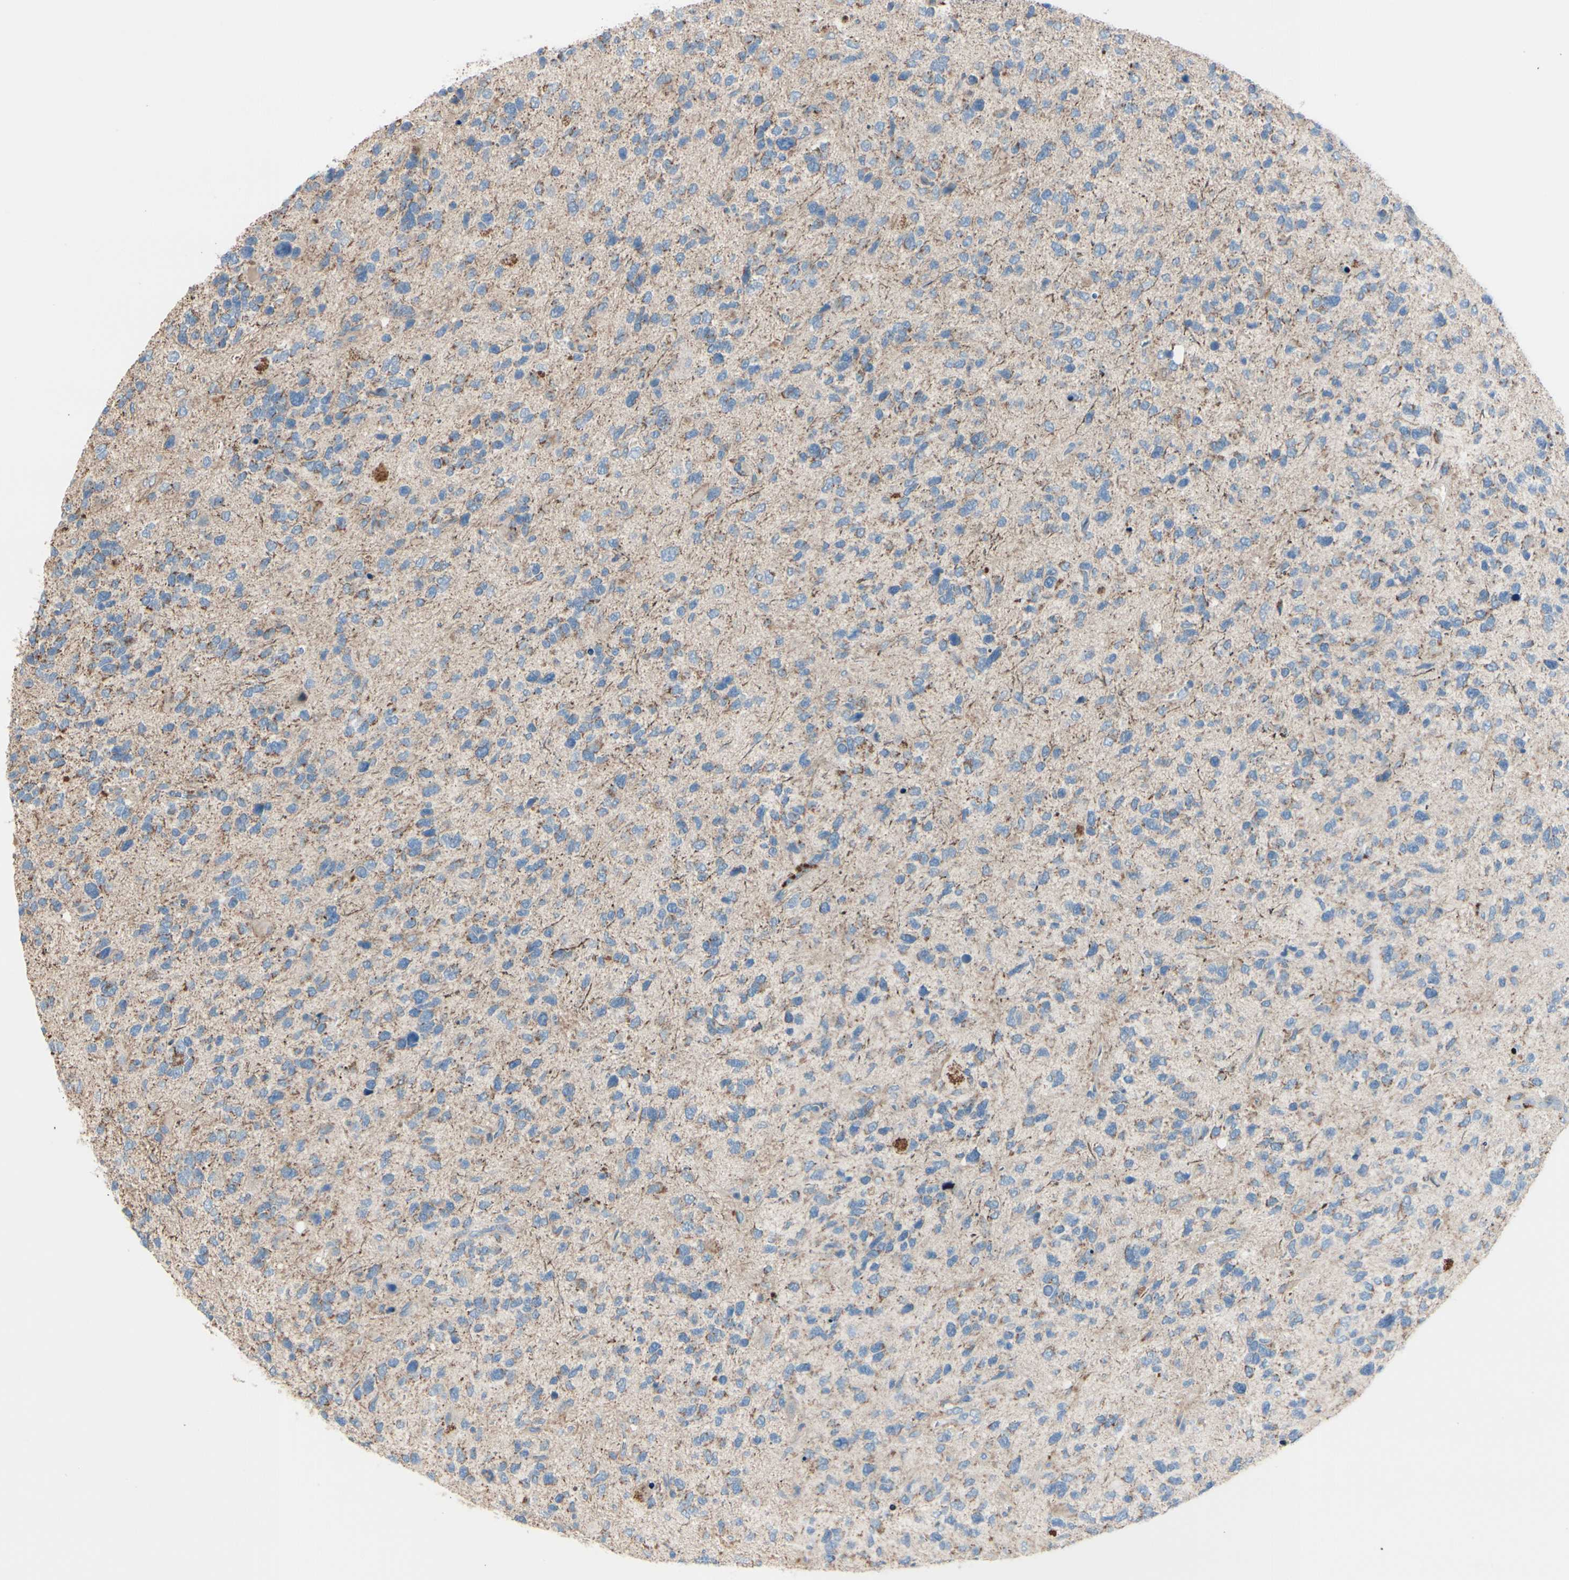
{"staining": {"intensity": "weak", "quantity": ">75%", "location": "cytoplasmic/membranous"}, "tissue": "glioma", "cell_type": "Tumor cells", "image_type": "cancer", "snomed": [{"axis": "morphology", "description": "Glioma, malignant, High grade"}, {"axis": "topography", "description": "Brain"}], "caption": "This micrograph displays immunohistochemistry staining of human glioma, with low weak cytoplasmic/membranous staining in about >75% of tumor cells.", "gene": "EPHA3", "patient": {"sex": "female", "age": 58}}